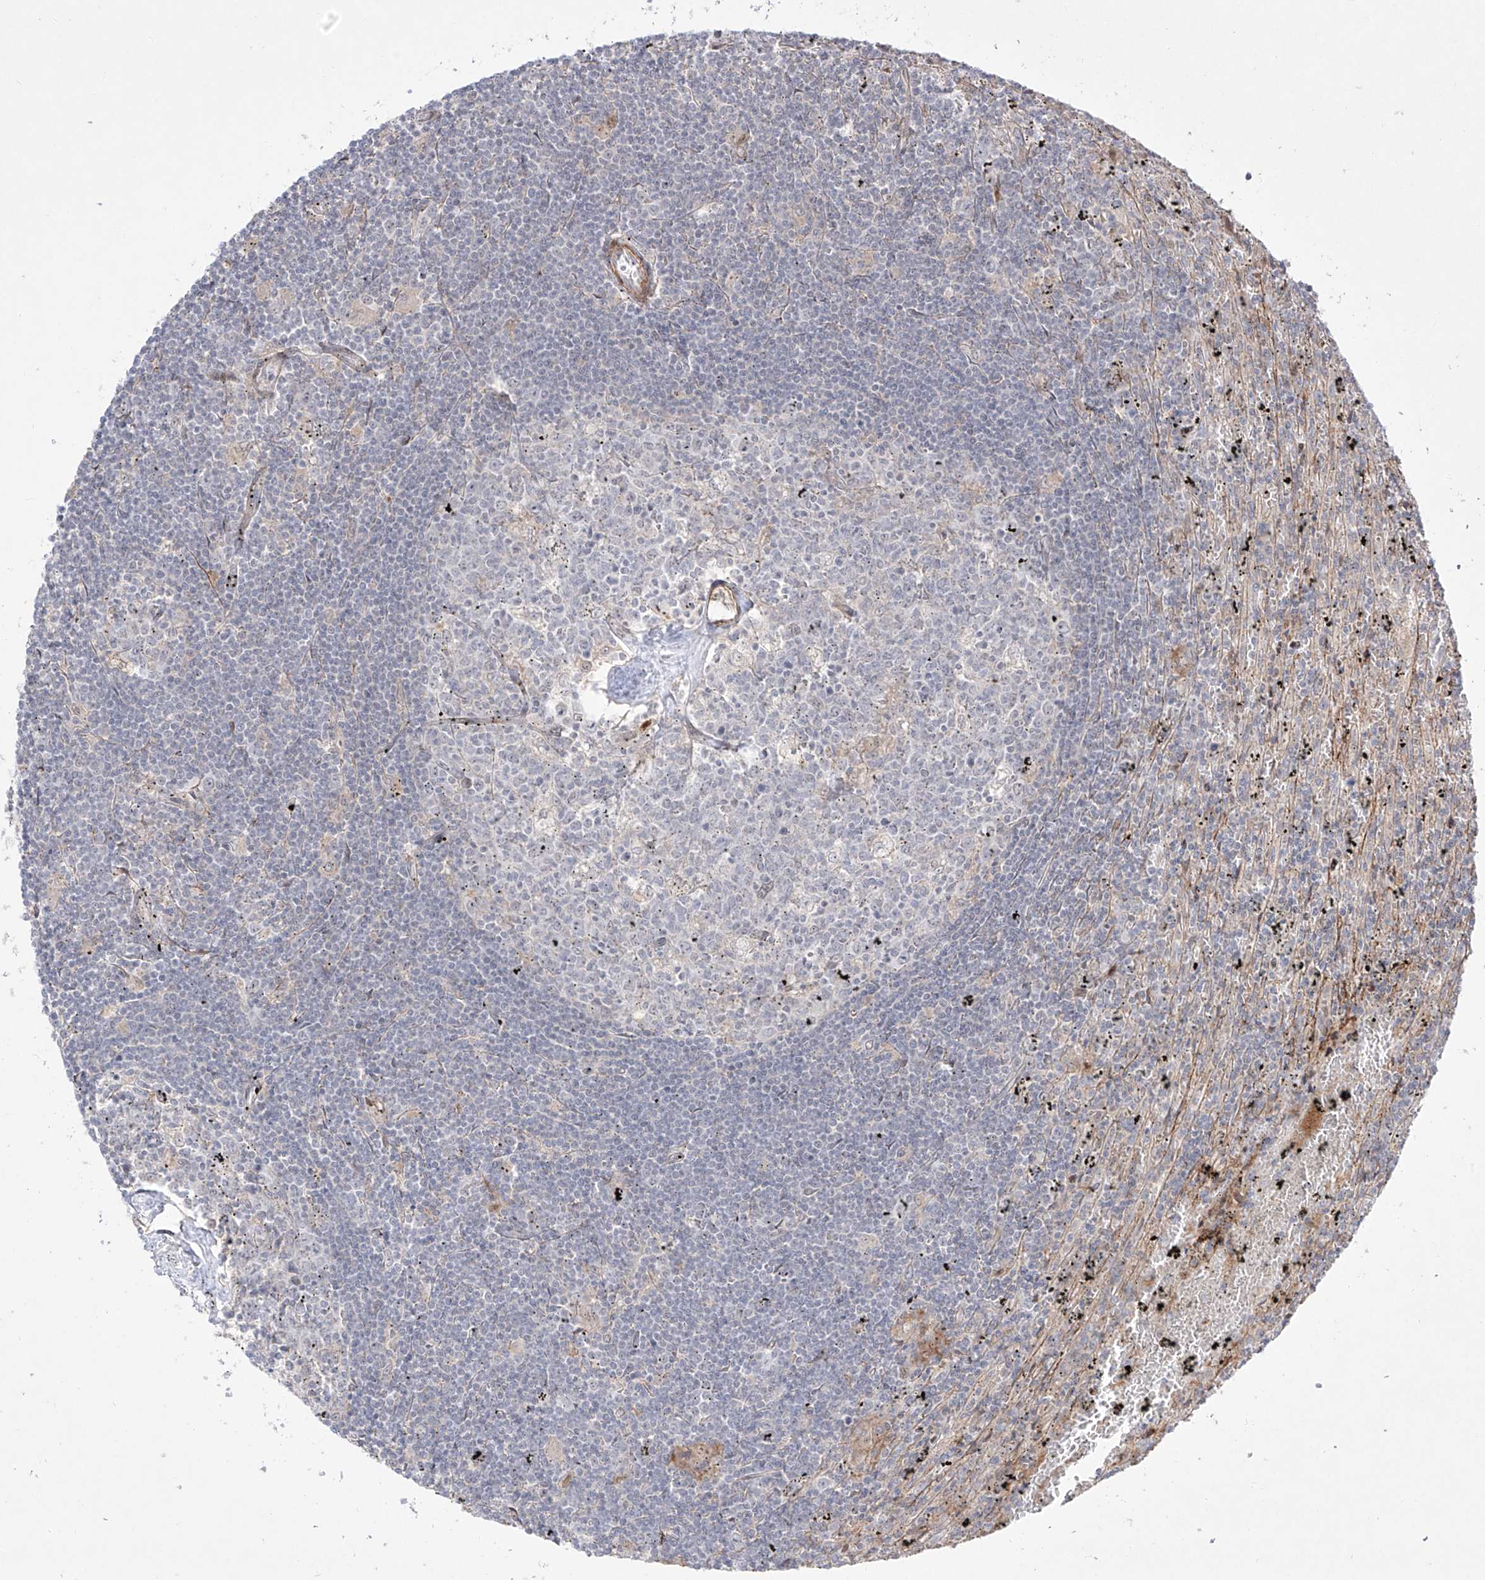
{"staining": {"intensity": "negative", "quantity": "none", "location": "none"}, "tissue": "lymphoma", "cell_type": "Tumor cells", "image_type": "cancer", "snomed": [{"axis": "morphology", "description": "Malignant lymphoma, non-Hodgkin's type, Low grade"}, {"axis": "topography", "description": "Spleen"}], "caption": "Immunohistochemical staining of lymphoma reveals no significant staining in tumor cells. (DAB (3,3'-diaminobenzidine) immunohistochemistry with hematoxylin counter stain).", "gene": "KDM1B", "patient": {"sex": "male", "age": 76}}